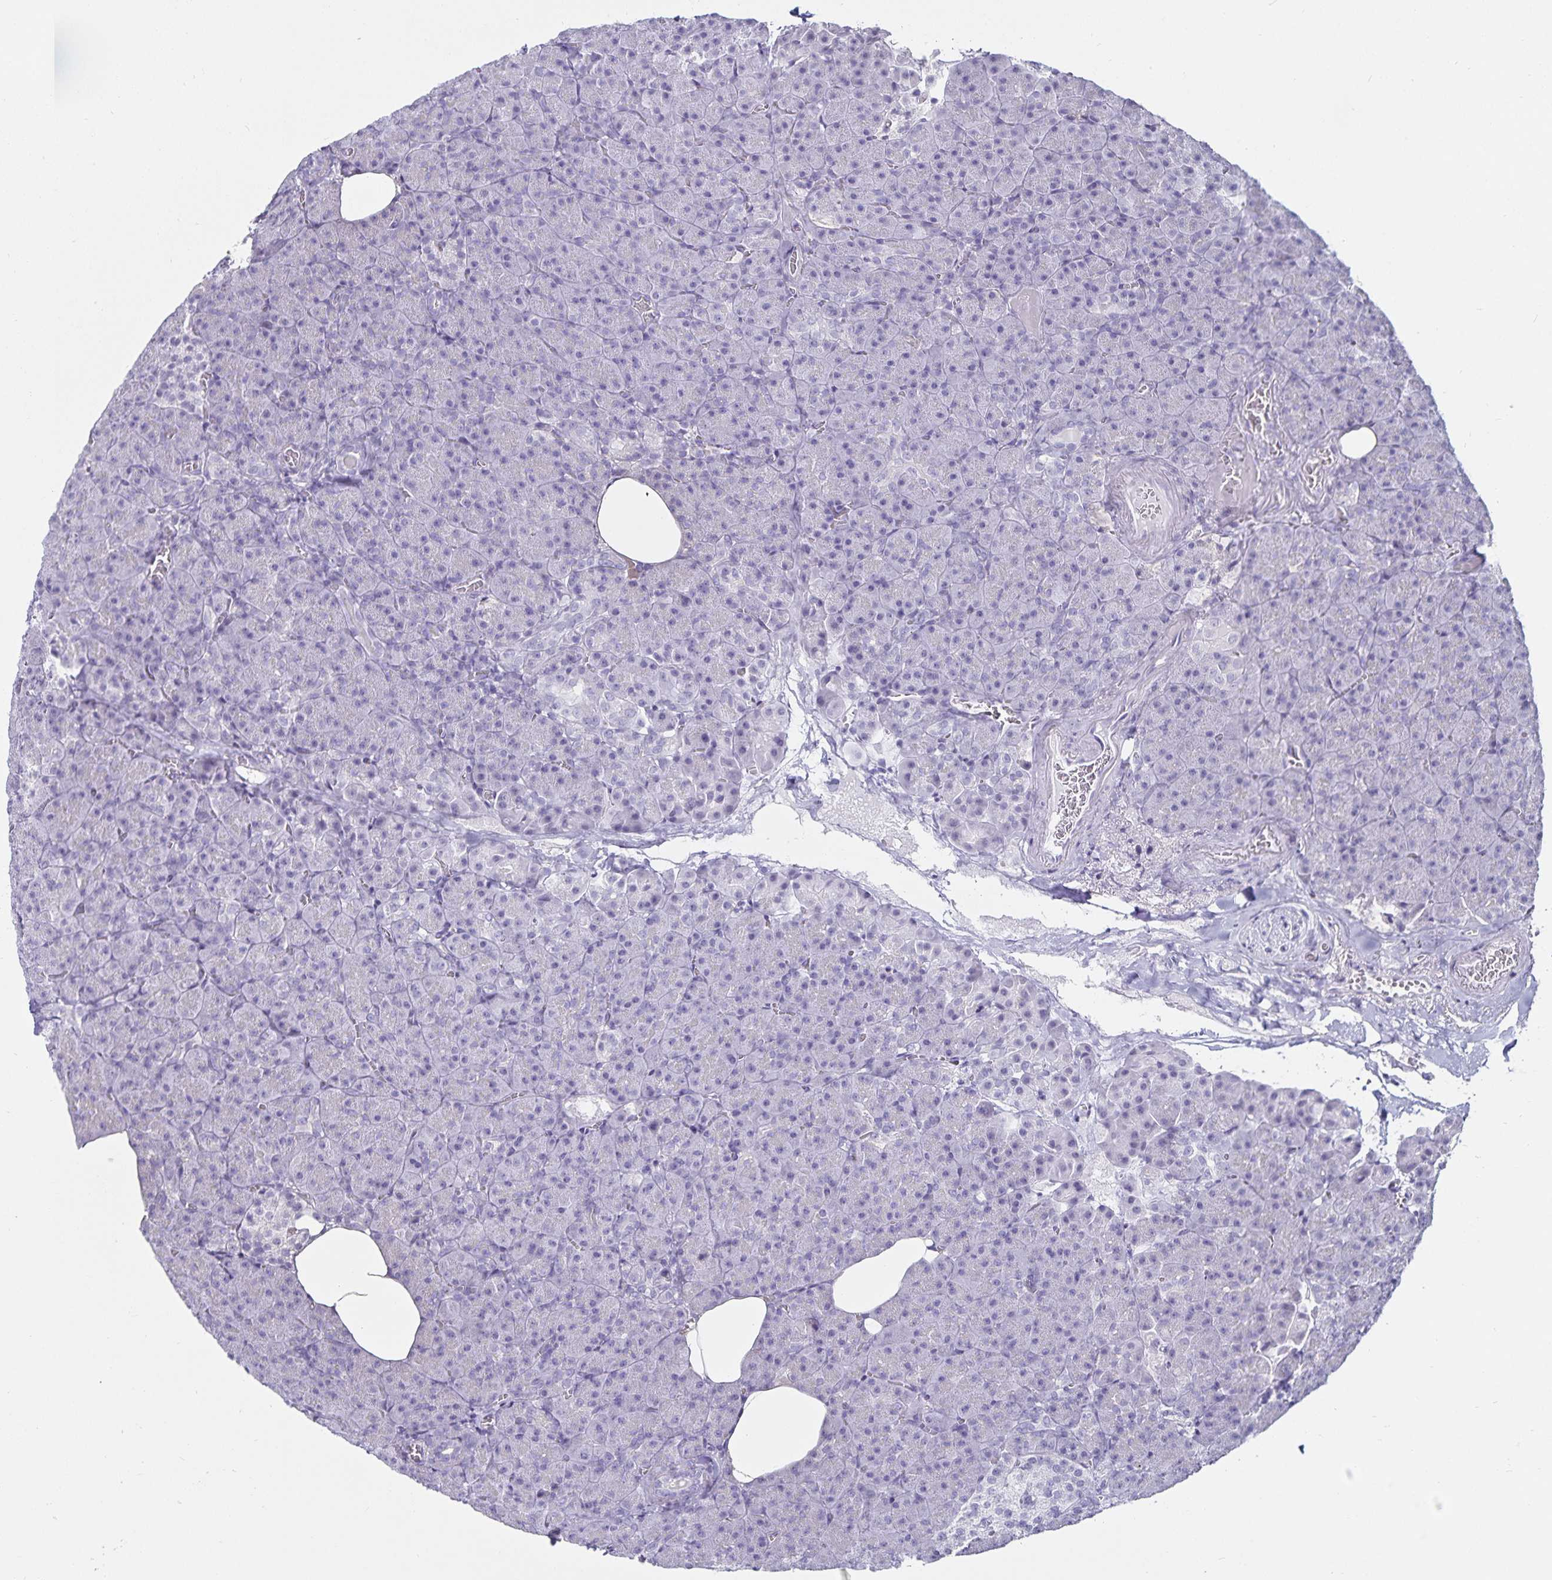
{"staining": {"intensity": "negative", "quantity": "none", "location": "none"}, "tissue": "pancreas", "cell_type": "Exocrine glandular cells", "image_type": "normal", "snomed": [{"axis": "morphology", "description": "Normal tissue, NOS"}, {"axis": "topography", "description": "Pancreas"}], "caption": "A micrograph of human pancreas is negative for staining in exocrine glandular cells. (Immunohistochemistry, brightfield microscopy, high magnification).", "gene": "DEFA6", "patient": {"sex": "female", "age": 74}}